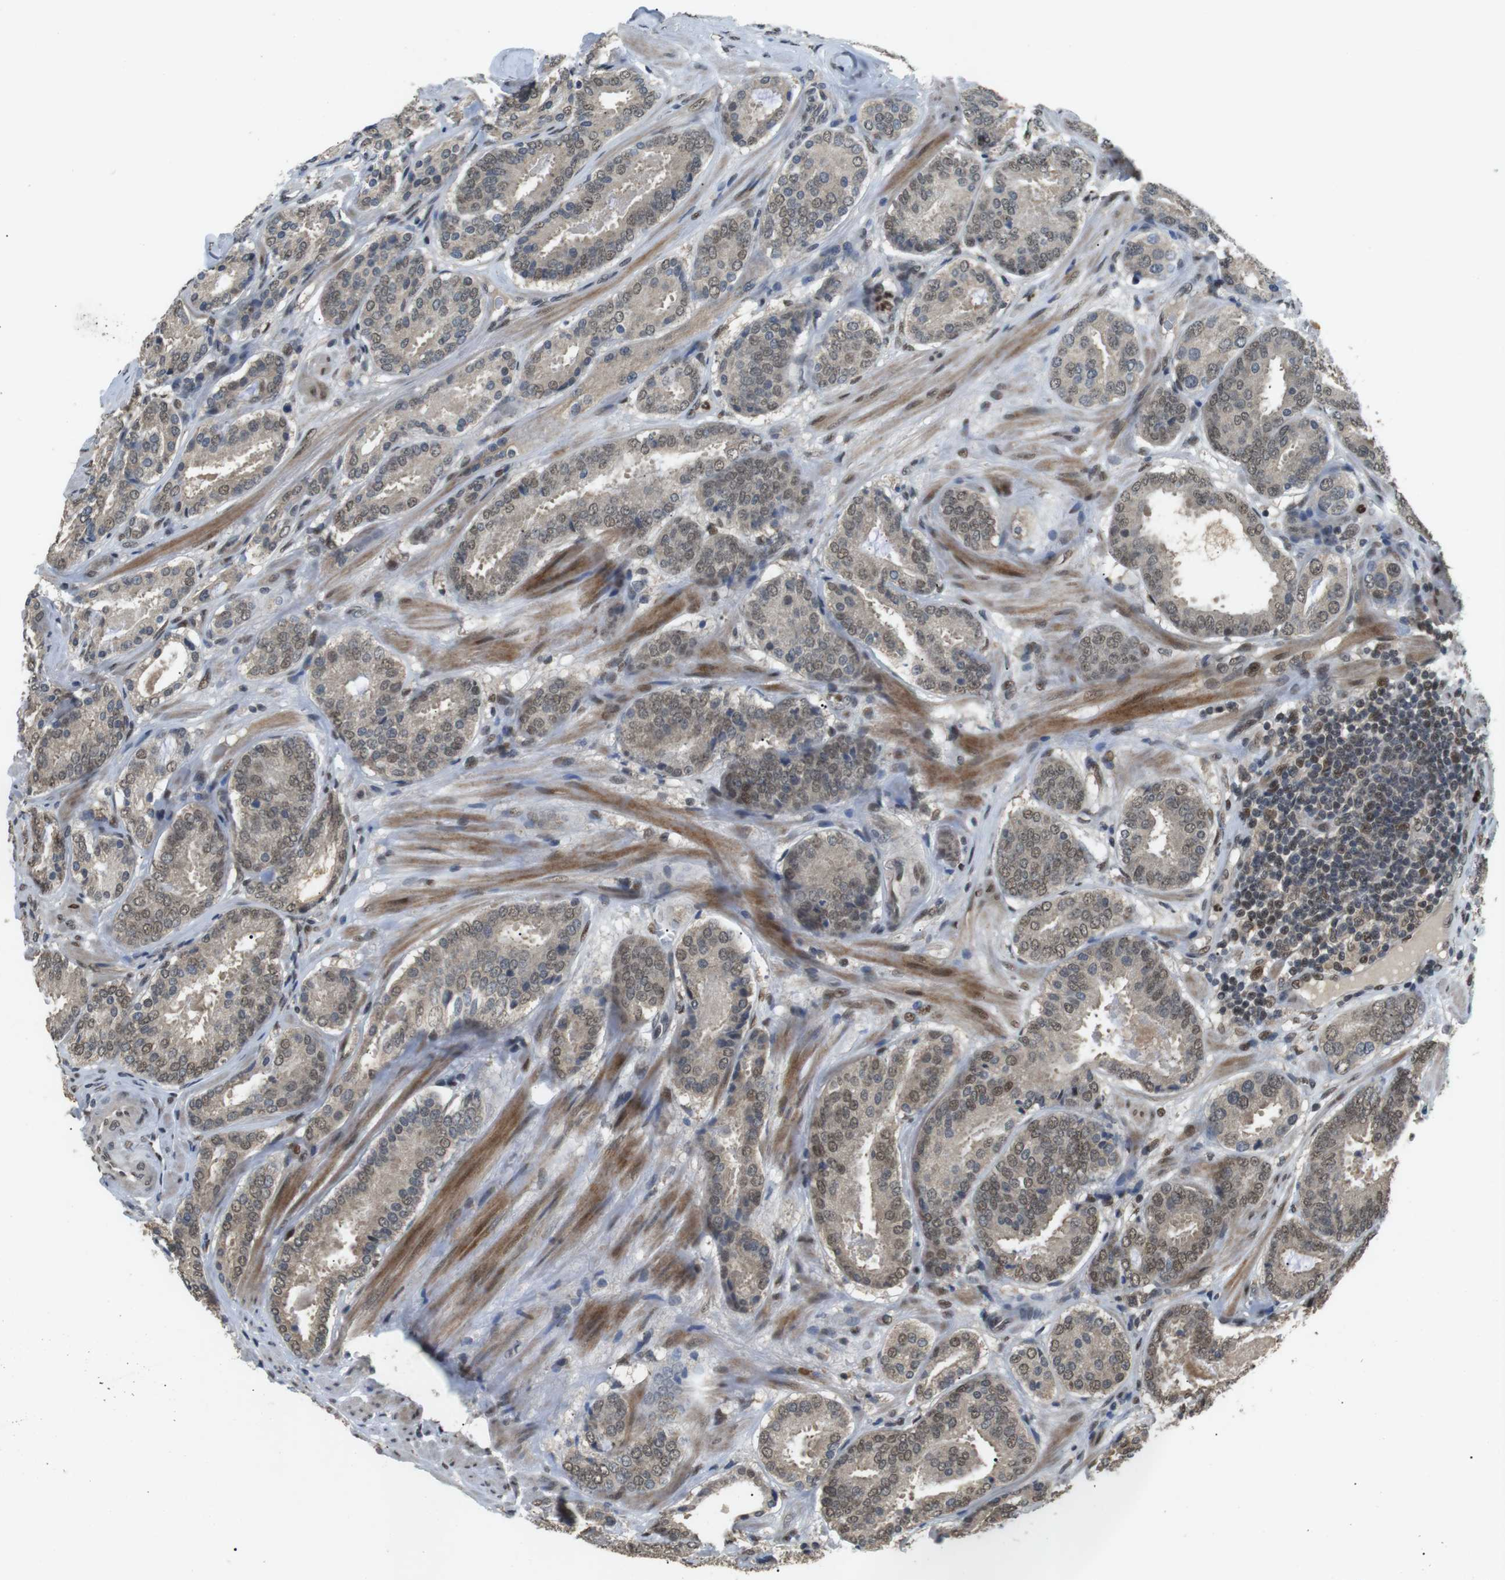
{"staining": {"intensity": "weak", "quantity": ">75%", "location": "cytoplasmic/membranous,nuclear"}, "tissue": "prostate cancer", "cell_type": "Tumor cells", "image_type": "cancer", "snomed": [{"axis": "morphology", "description": "Adenocarcinoma, Low grade"}, {"axis": "topography", "description": "Prostate"}], "caption": "Brown immunohistochemical staining in adenocarcinoma (low-grade) (prostate) reveals weak cytoplasmic/membranous and nuclear staining in about >75% of tumor cells. Using DAB (brown) and hematoxylin (blue) stains, captured at high magnification using brightfield microscopy.", "gene": "ORAI3", "patient": {"sex": "male", "age": 69}}